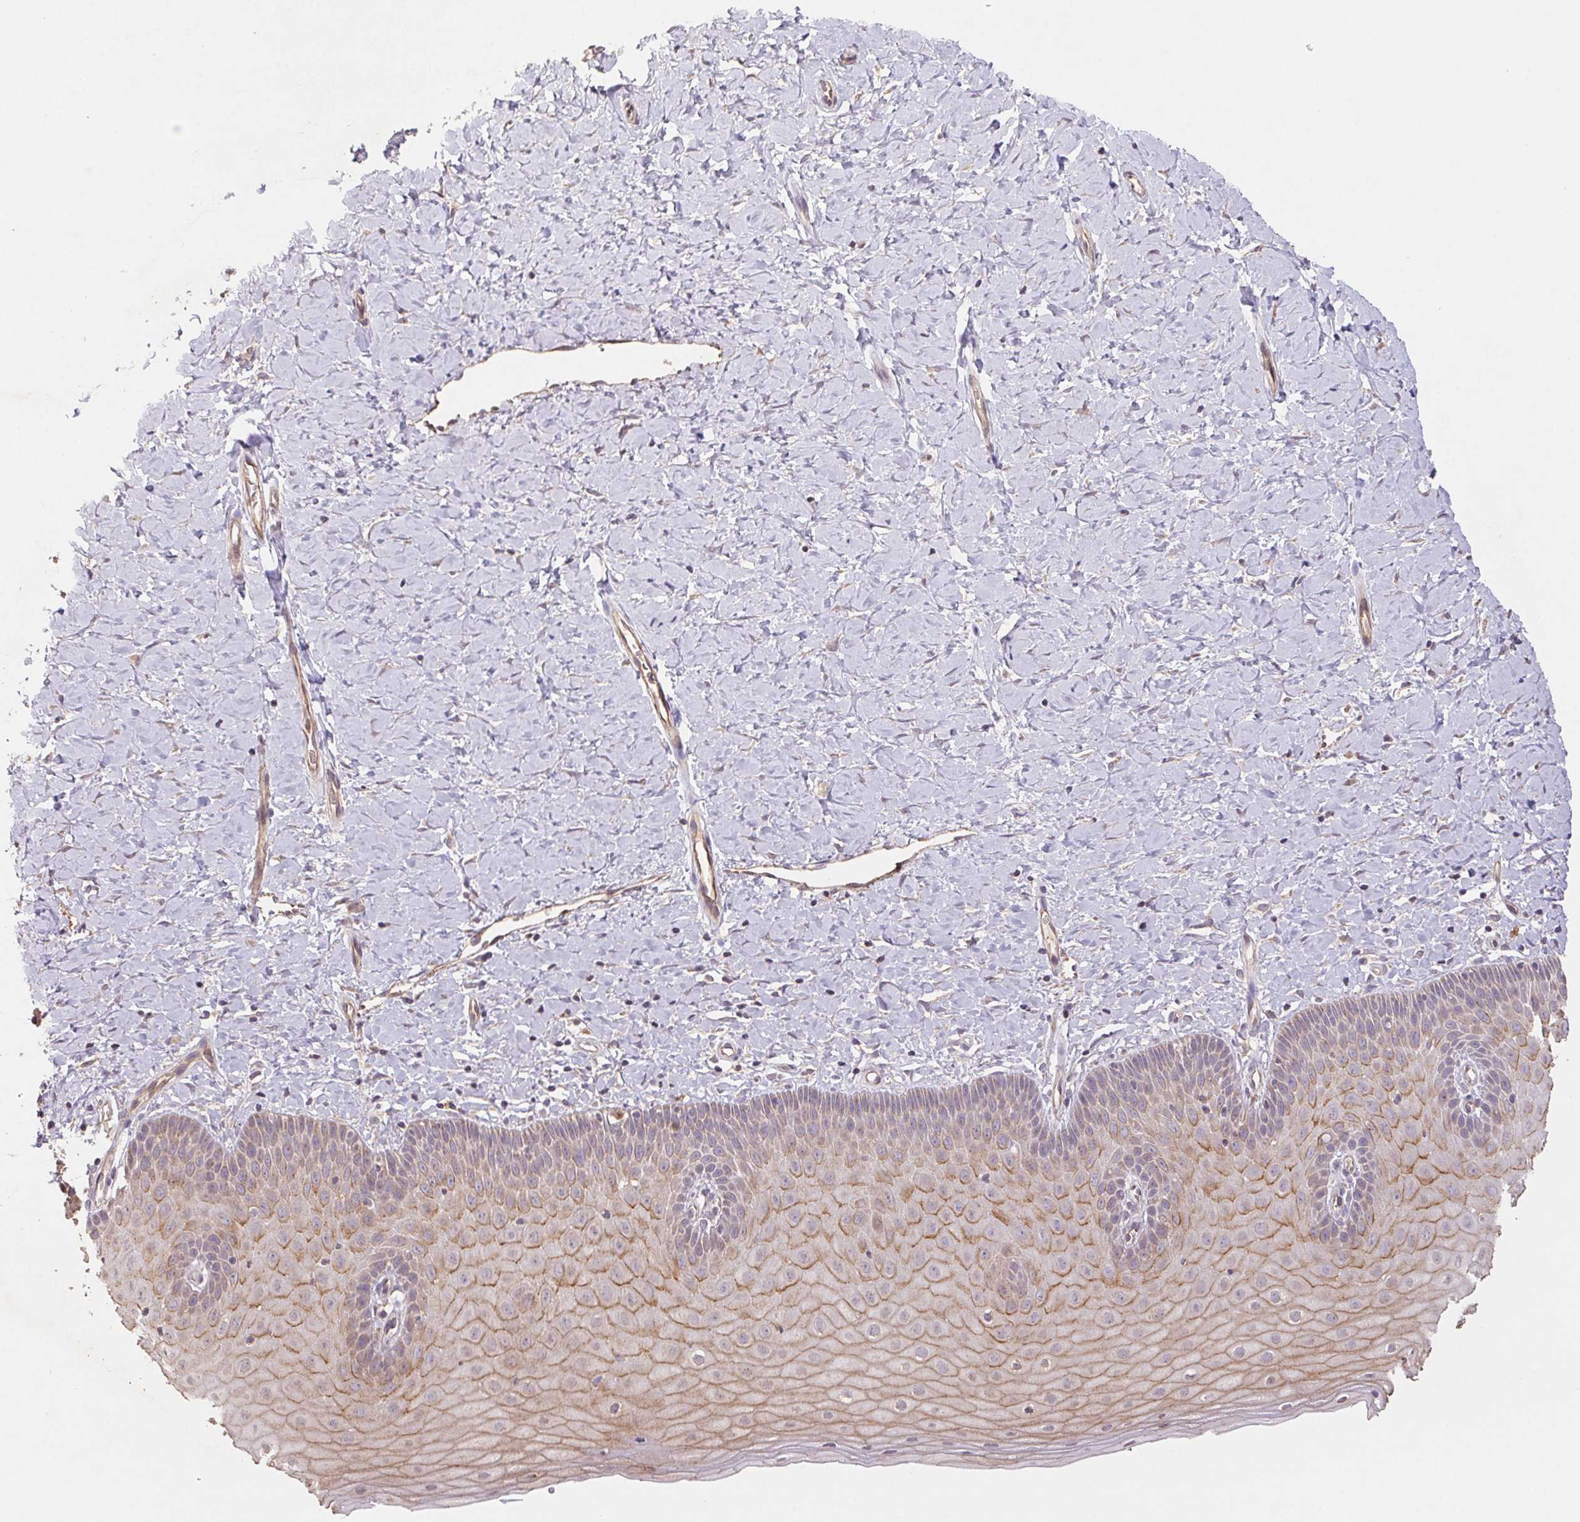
{"staining": {"intensity": "weak", "quantity": ">75%", "location": "cytoplasmic/membranous"}, "tissue": "cervix", "cell_type": "Glandular cells", "image_type": "normal", "snomed": [{"axis": "morphology", "description": "Normal tissue, NOS"}, {"axis": "topography", "description": "Cervix"}], "caption": "Immunohistochemistry (IHC) of unremarkable human cervix demonstrates low levels of weak cytoplasmic/membranous expression in approximately >75% of glandular cells.", "gene": "RAB11A", "patient": {"sex": "female", "age": 37}}